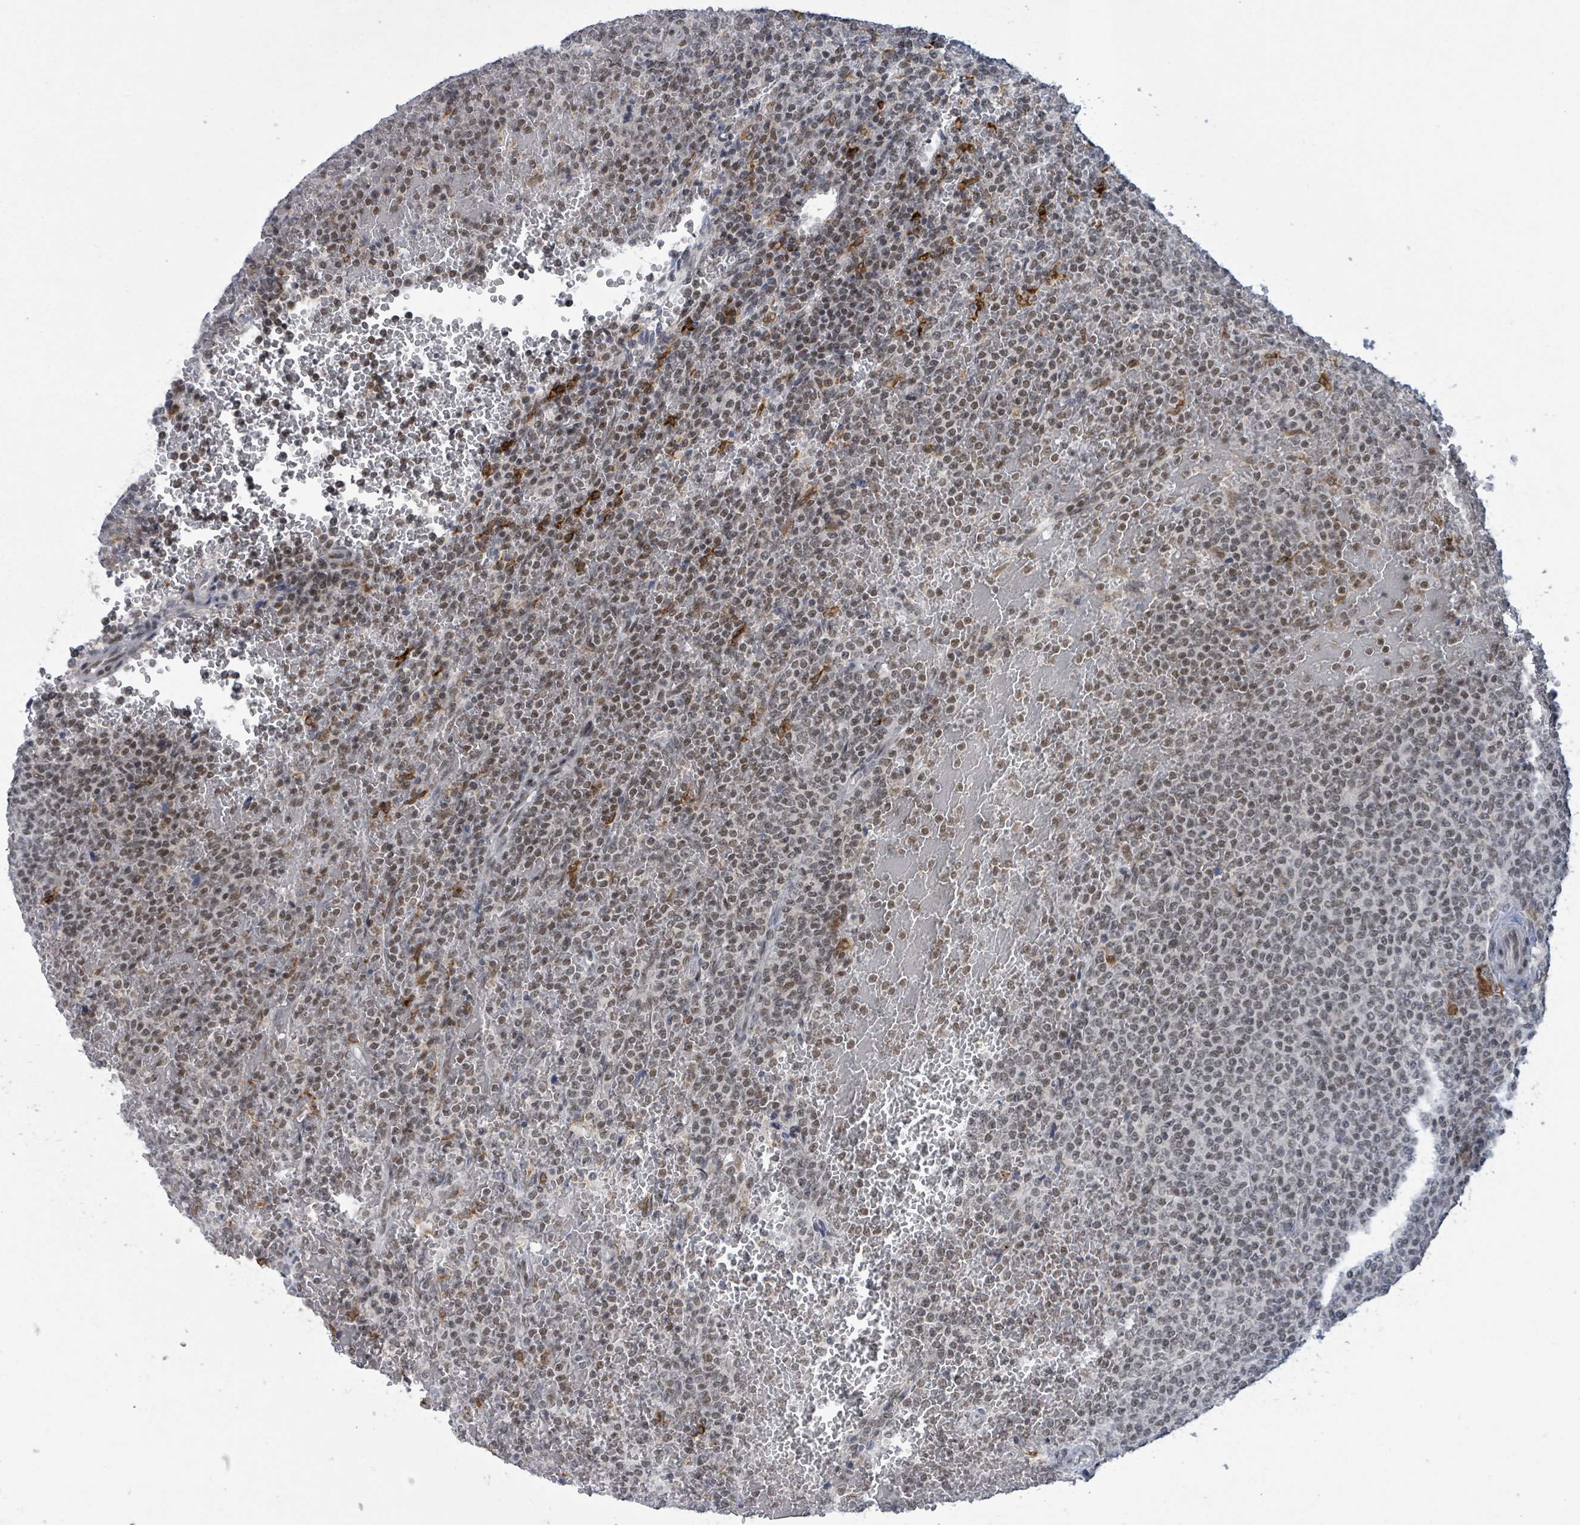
{"staining": {"intensity": "weak", "quantity": "25%-75%", "location": "nuclear"}, "tissue": "lymphoma", "cell_type": "Tumor cells", "image_type": "cancer", "snomed": [{"axis": "morphology", "description": "Malignant lymphoma, non-Hodgkin's type, Low grade"}, {"axis": "topography", "description": "Spleen"}], "caption": "Immunohistochemistry histopathology image of low-grade malignant lymphoma, non-Hodgkin's type stained for a protein (brown), which shows low levels of weak nuclear staining in about 25%-75% of tumor cells.", "gene": "BANP", "patient": {"sex": "male", "age": 60}}